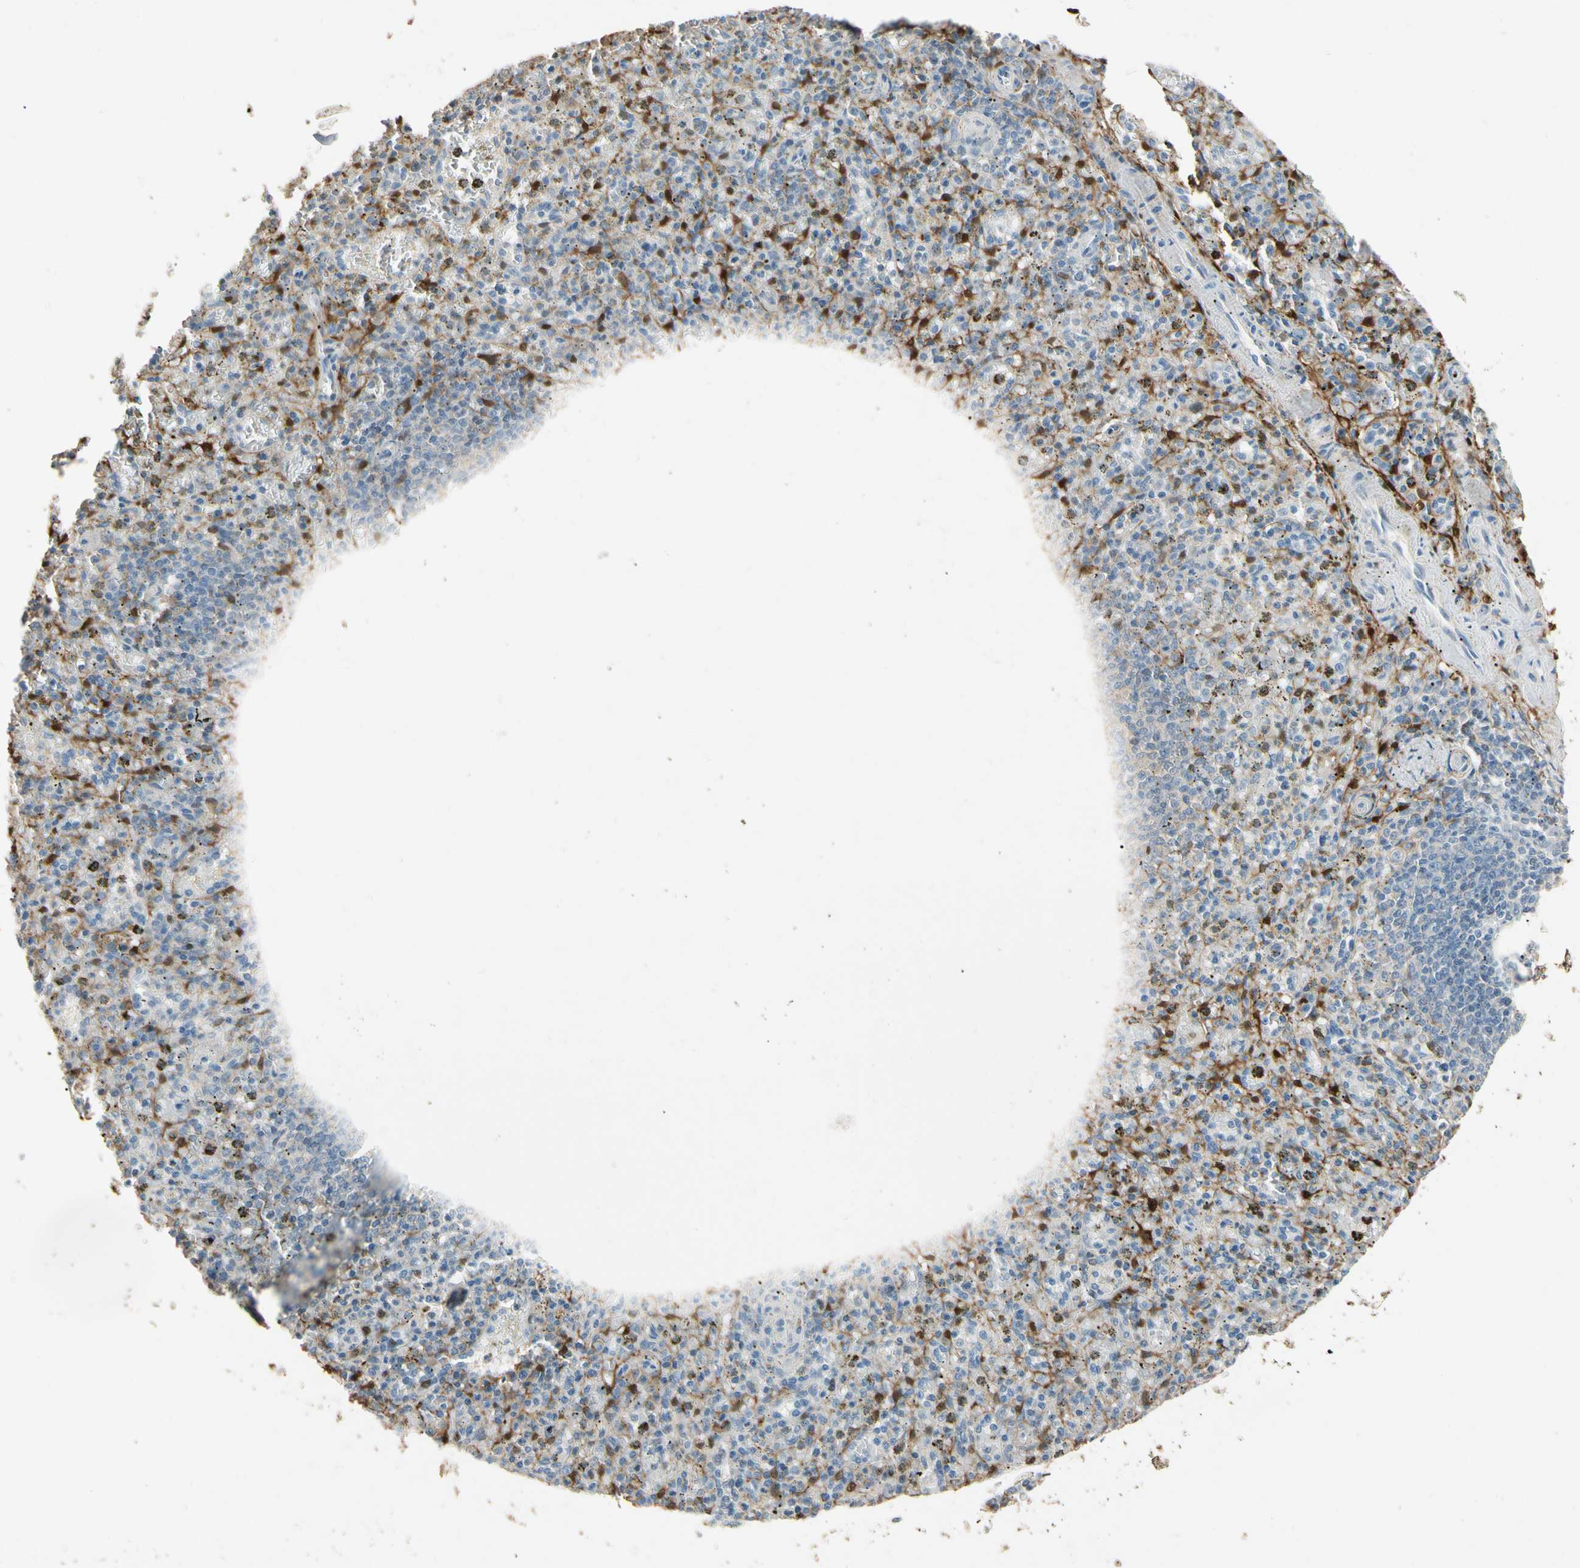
{"staining": {"intensity": "strong", "quantity": "<25%", "location": "cytoplasmic/membranous,nuclear"}, "tissue": "spleen", "cell_type": "Cells in red pulp", "image_type": "normal", "snomed": [{"axis": "morphology", "description": "Normal tissue, NOS"}, {"axis": "topography", "description": "Spleen"}], "caption": "Protein staining of normal spleen displays strong cytoplasmic/membranous,nuclear staining in about <25% of cells in red pulp.", "gene": "GNE", "patient": {"sex": "male", "age": 72}}